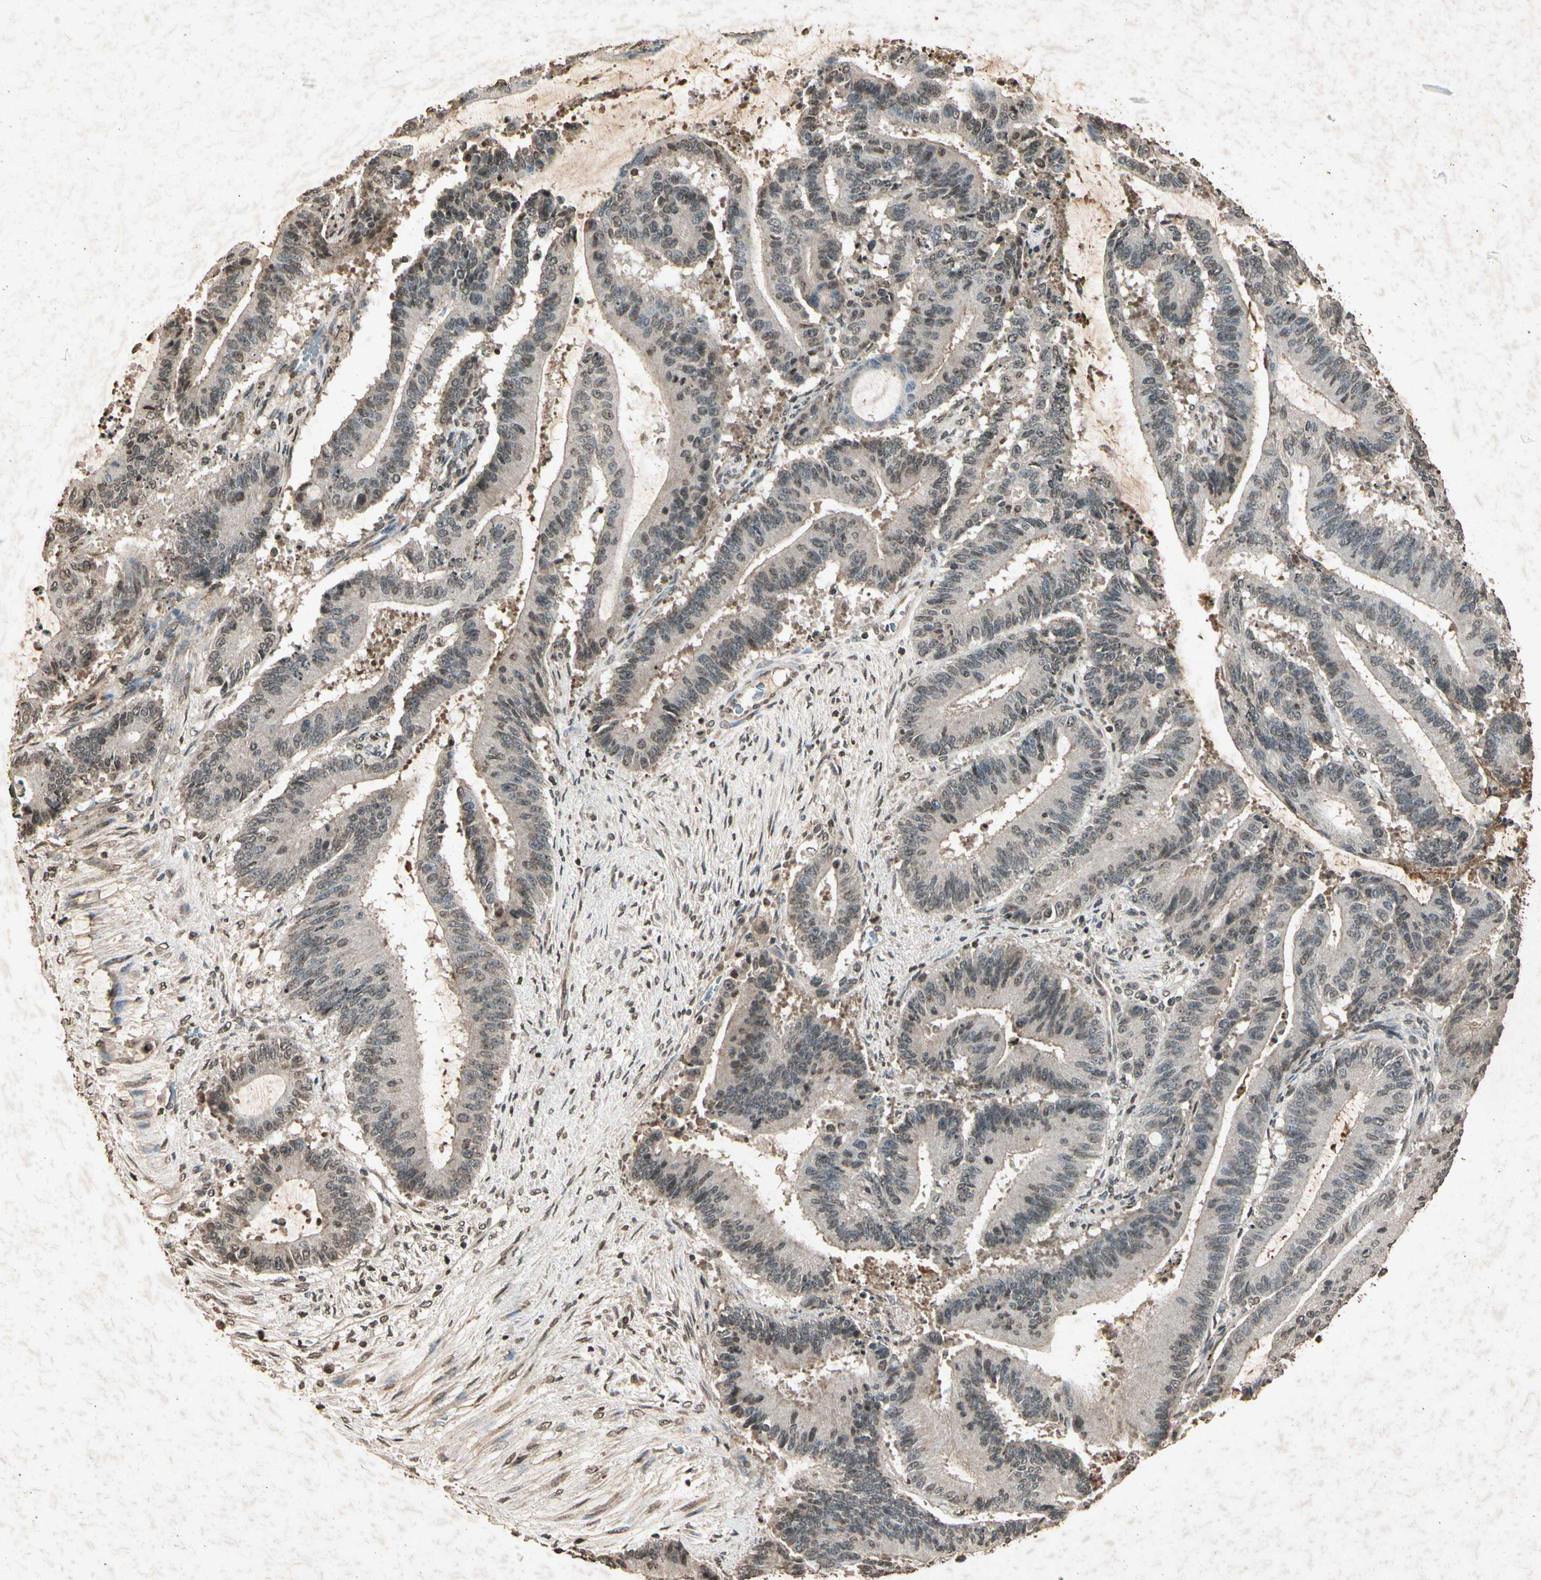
{"staining": {"intensity": "weak", "quantity": "25%-75%", "location": "cytoplasmic/membranous,nuclear"}, "tissue": "liver cancer", "cell_type": "Tumor cells", "image_type": "cancer", "snomed": [{"axis": "morphology", "description": "Cholangiocarcinoma"}, {"axis": "topography", "description": "Liver"}], "caption": "Immunohistochemistry (IHC) of liver cholangiocarcinoma exhibits low levels of weak cytoplasmic/membranous and nuclear staining in approximately 25%-75% of tumor cells. (DAB (3,3'-diaminobenzidine) IHC, brown staining for protein, blue staining for nuclei).", "gene": "GC", "patient": {"sex": "female", "age": 73}}